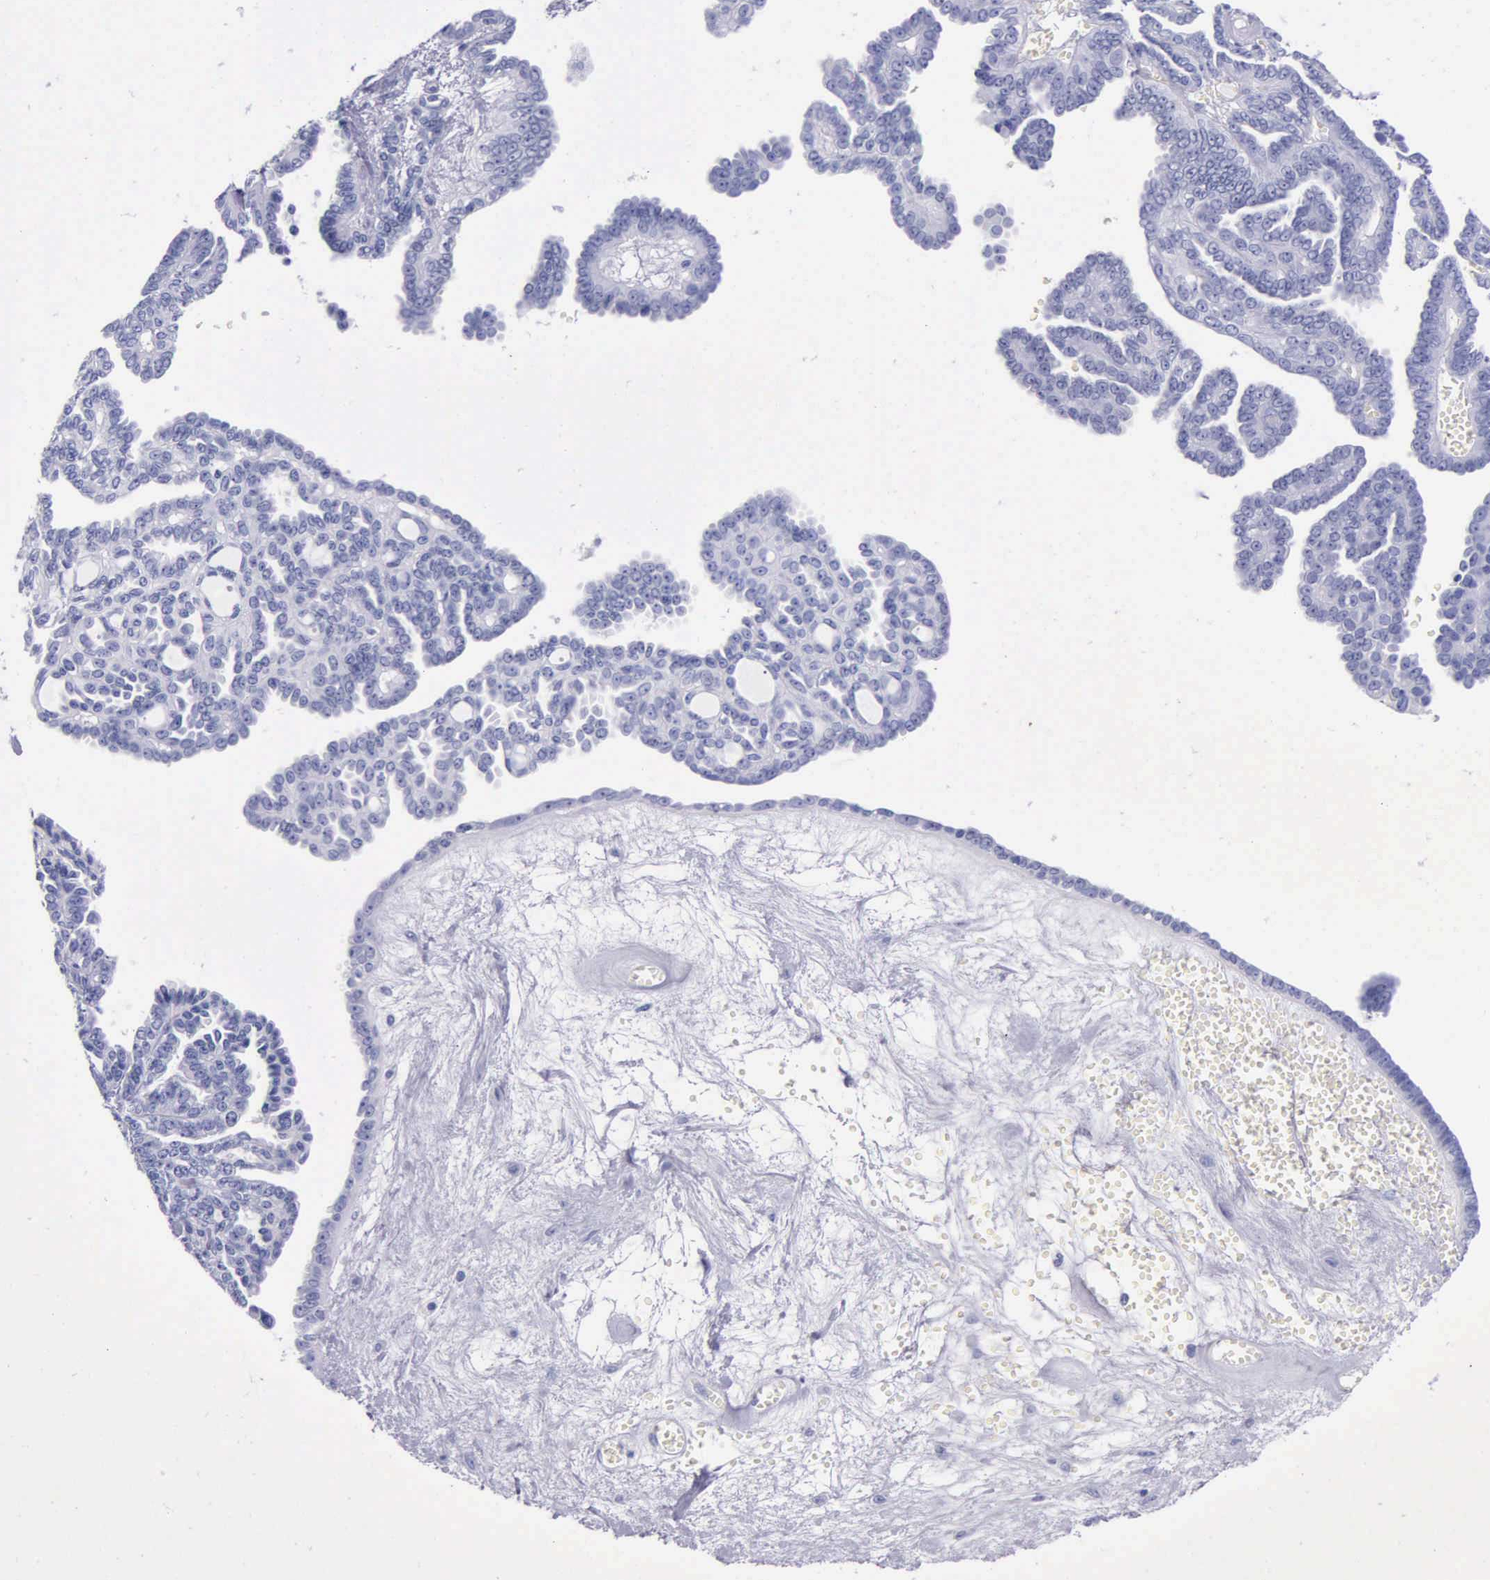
{"staining": {"intensity": "negative", "quantity": "none", "location": "none"}, "tissue": "ovarian cancer", "cell_type": "Tumor cells", "image_type": "cancer", "snomed": [{"axis": "morphology", "description": "Cystadenocarcinoma, serous, NOS"}, {"axis": "topography", "description": "Ovary"}], "caption": "Immunohistochemistry micrograph of neoplastic tissue: human ovarian cancer (serous cystadenocarcinoma) stained with DAB (3,3'-diaminobenzidine) exhibits no significant protein positivity in tumor cells.", "gene": "KLK3", "patient": {"sex": "female", "age": 71}}